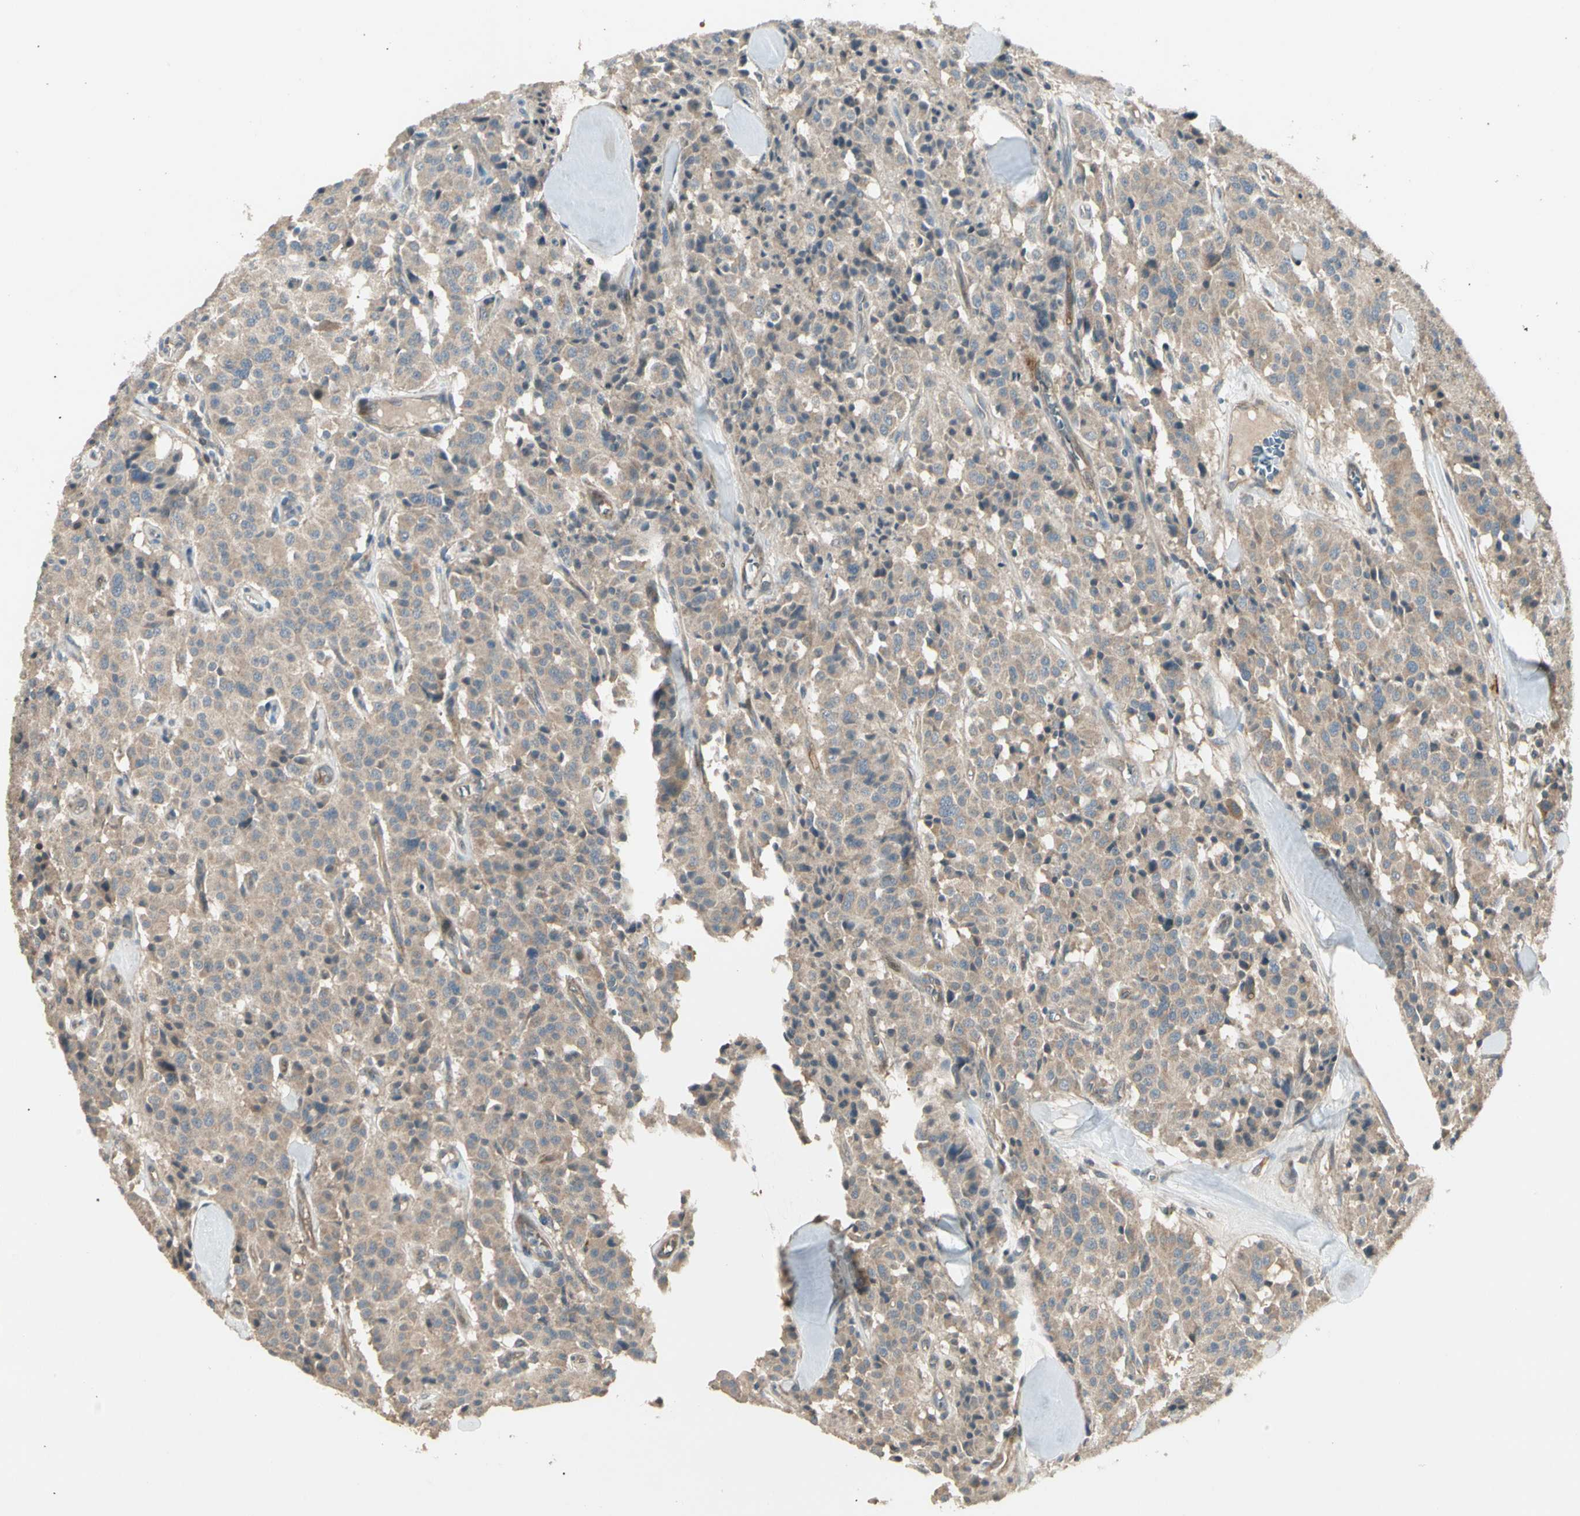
{"staining": {"intensity": "weak", "quantity": ">75%", "location": "cytoplasmic/membranous"}, "tissue": "carcinoid", "cell_type": "Tumor cells", "image_type": "cancer", "snomed": [{"axis": "morphology", "description": "Carcinoid, malignant, NOS"}, {"axis": "topography", "description": "Lung"}], "caption": "Carcinoid (malignant) was stained to show a protein in brown. There is low levels of weak cytoplasmic/membranous staining in about >75% of tumor cells.", "gene": "ACVR1", "patient": {"sex": "male", "age": 30}}